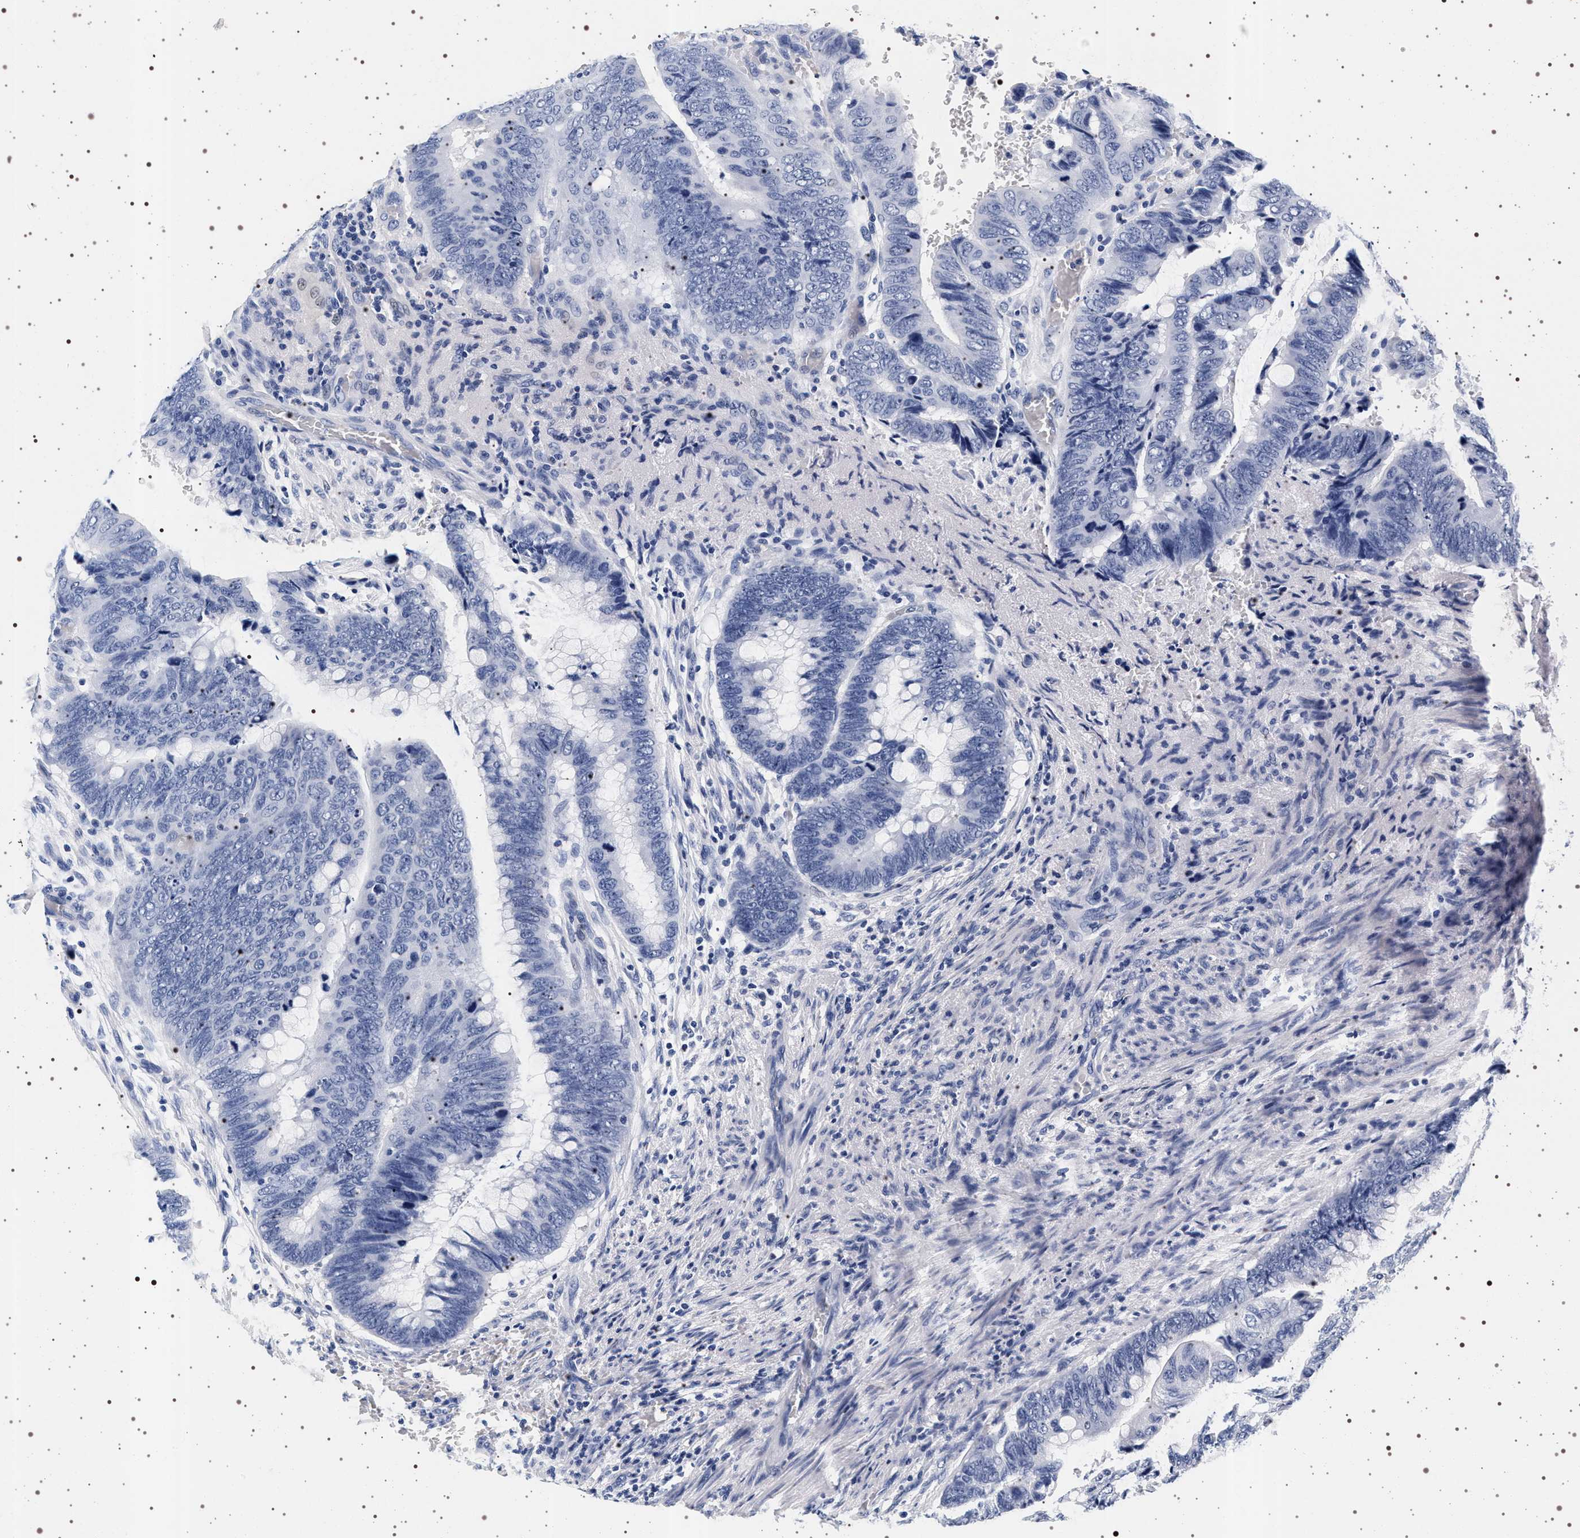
{"staining": {"intensity": "negative", "quantity": "none", "location": "none"}, "tissue": "colorectal cancer", "cell_type": "Tumor cells", "image_type": "cancer", "snomed": [{"axis": "morphology", "description": "Normal tissue, NOS"}, {"axis": "morphology", "description": "Adenocarcinoma, NOS"}, {"axis": "topography", "description": "Rectum"}, {"axis": "topography", "description": "Peripheral nerve tissue"}], "caption": "Immunohistochemistry photomicrograph of human colorectal cancer (adenocarcinoma) stained for a protein (brown), which reveals no expression in tumor cells.", "gene": "SYN1", "patient": {"sex": "male", "age": 92}}